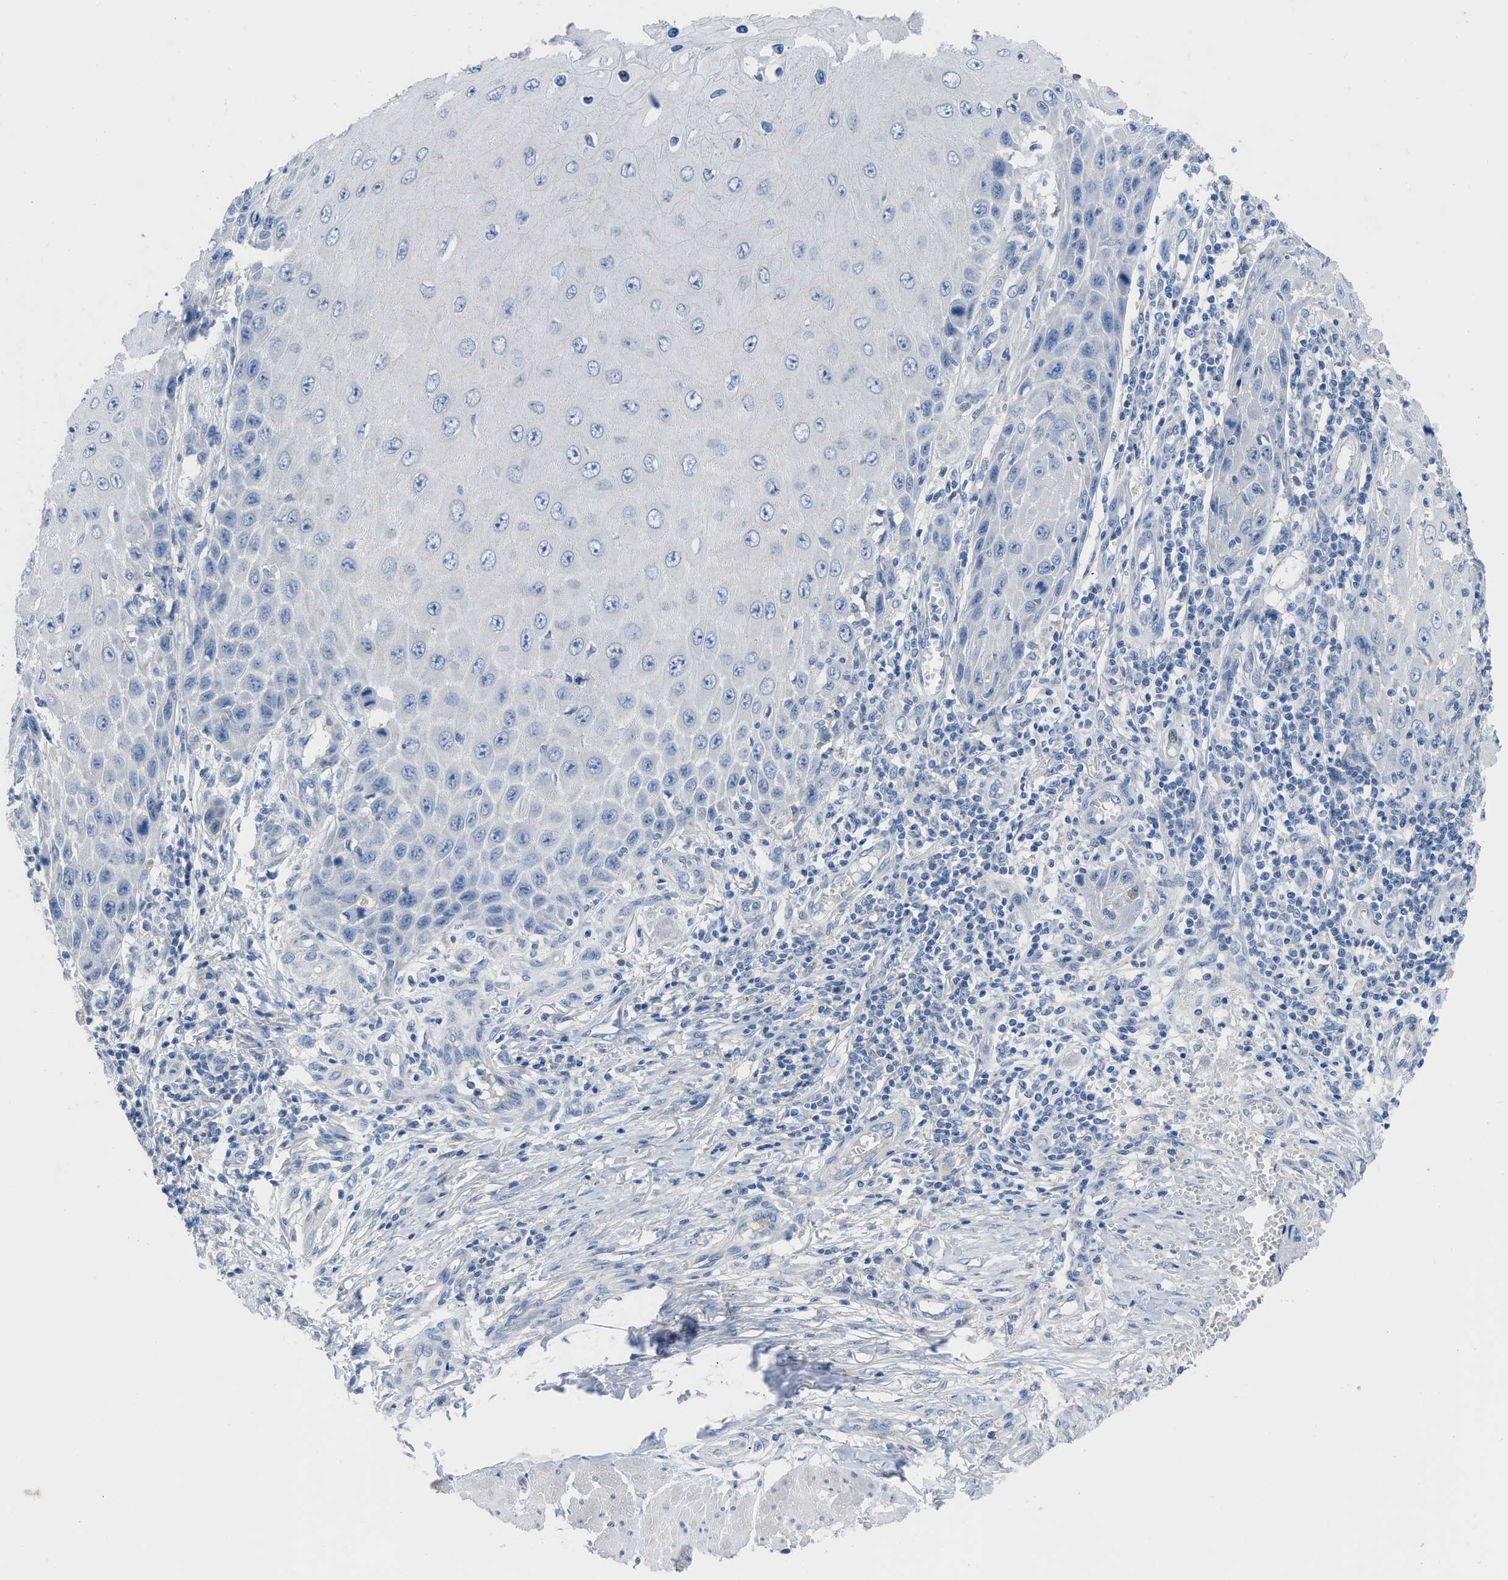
{"staining": {"intensity": "negative", "quantity": "none", "location": "none"}, "tissue": "skin cancer", "cell_type": "Tumor cells", "image_type": "cancer", "snomed": [{"axis": "morphology", "description": "Squamous cell carcinoma, NOS"}, {"axis": "topography", "description": "Skin"}], "caption": "The histopathology image displays no staining of tumor cells in skin squamous cell carcinoma. The staining is performed using DAB brown chromogen with nuclei counter-stained in using hematoxylin.", "gene": "HPX", "patient": {"sex": "female", "age": 73}}